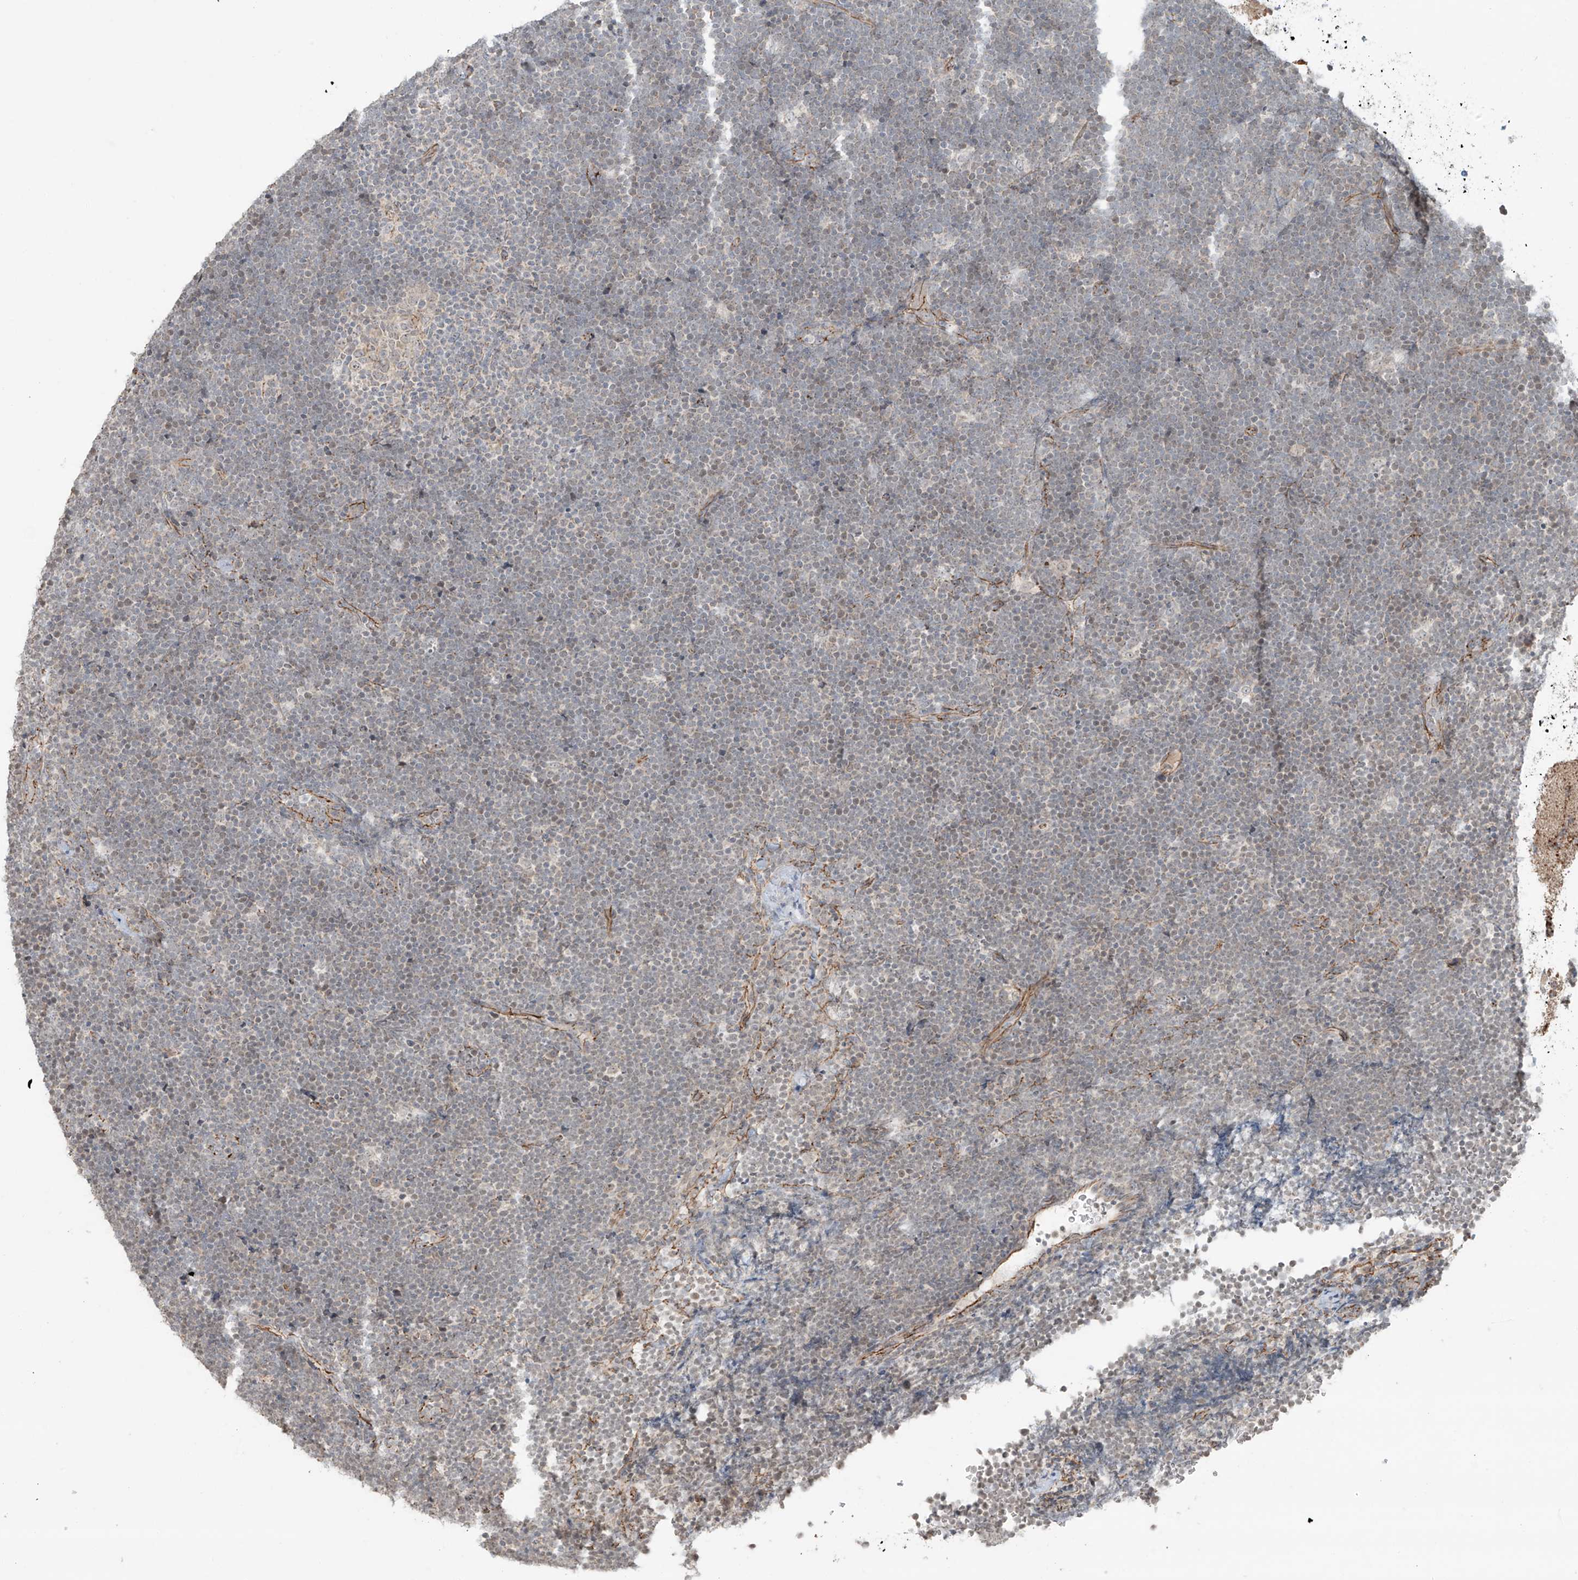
{"staining": {"intensity": "negative", "quantity": "none", "location": "none"}, "tissue": "lymphoma", "cell_type": "Tumor cells", "image_type": "cancer", "snomed": [{"axis": "morphology", "description": "Malignant lymphoma, non-Hodgkin's type, High grade"}, {"axis": "topography", "description": "Lymph node"}], "caption": "Human lymphoma stained for a protein using immunohistochemistry (IHC) demonstrates no positivity in tumor cells.", "gene": "ZNF16", "patient": {"sex": "male", "age": 13}}